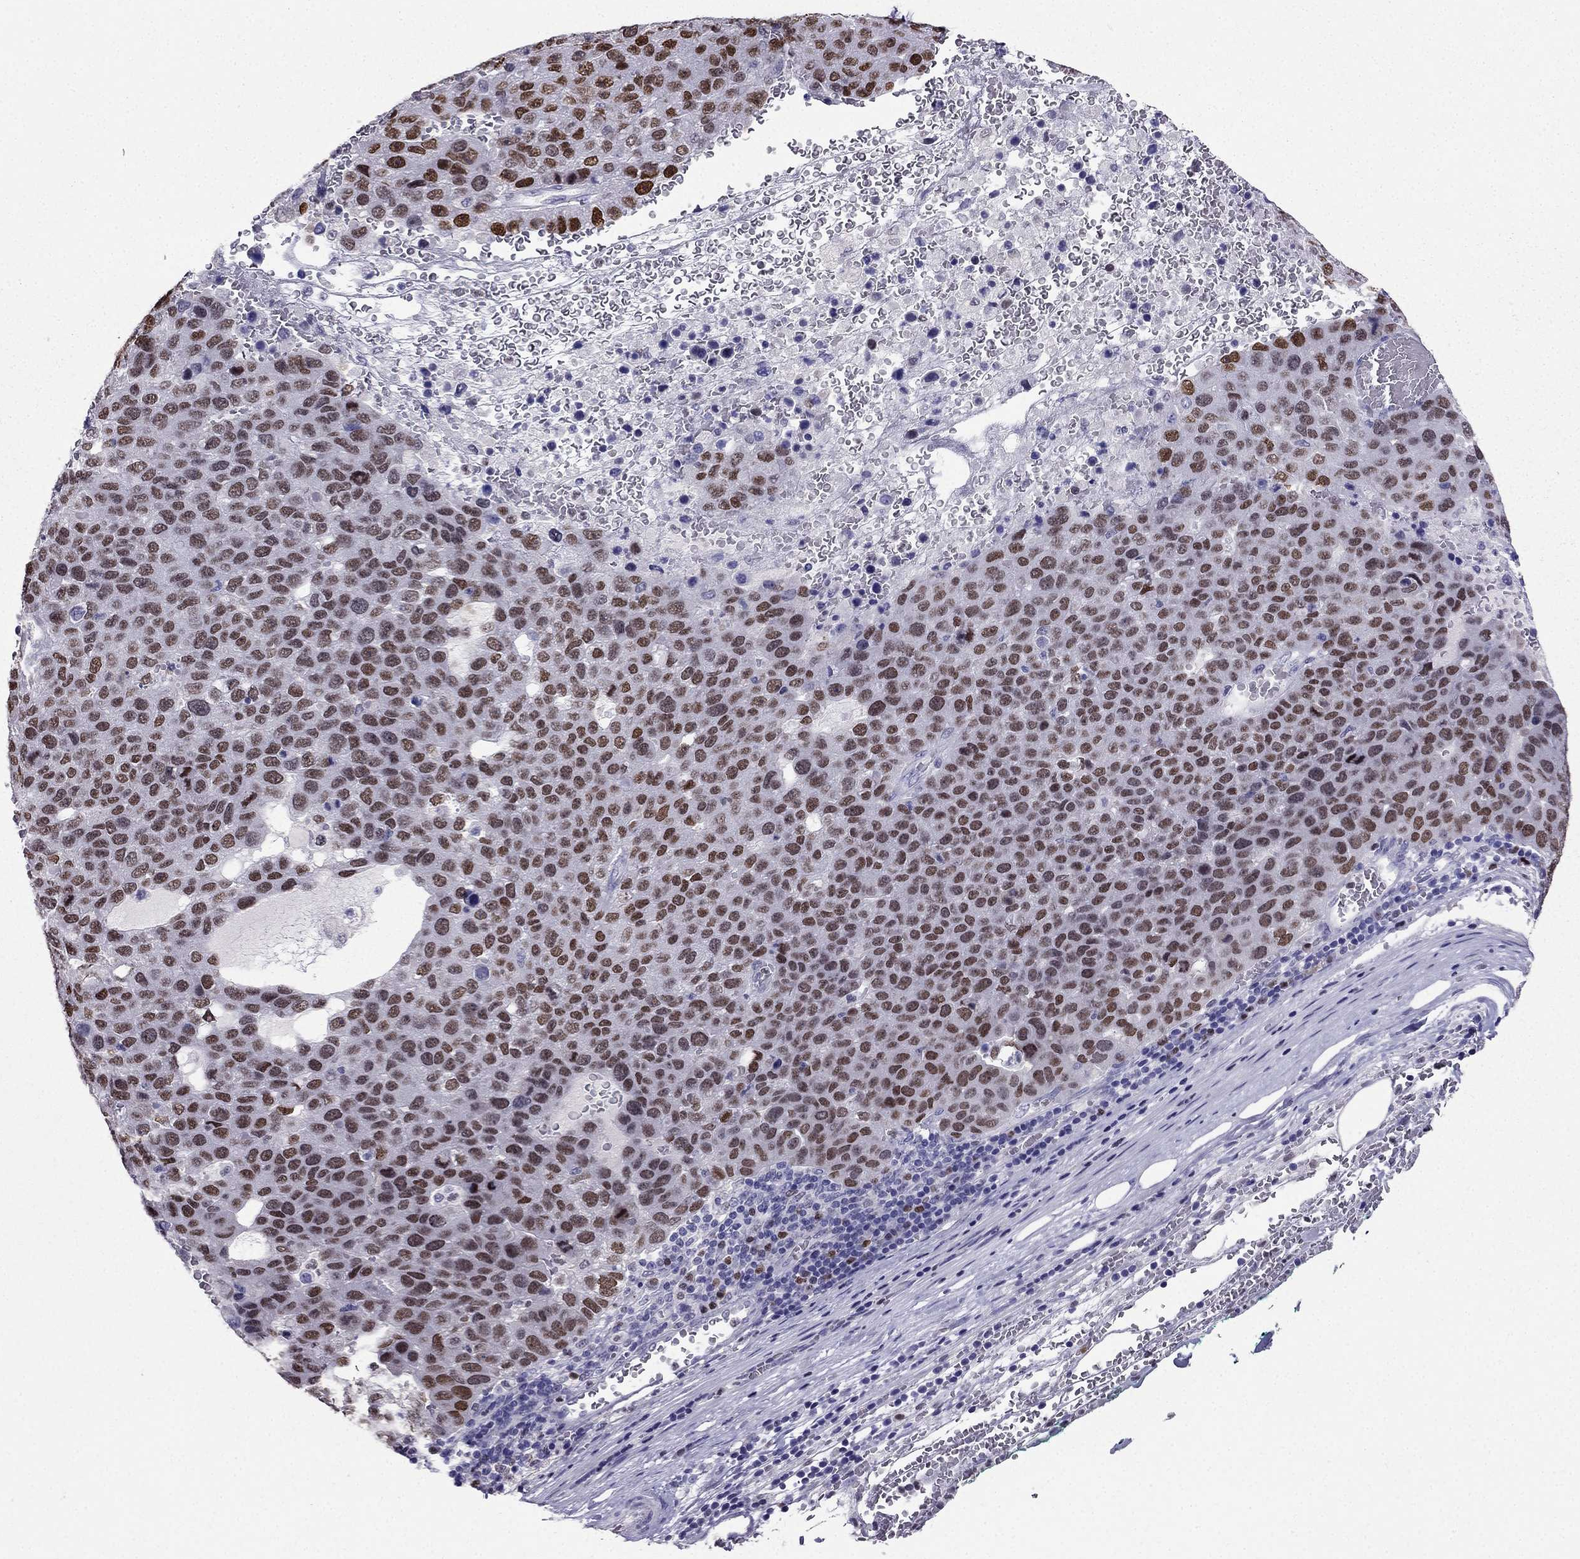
{"staining": {"intensity": "strong", "quantity": ">75%", "location": "nuclear"}, "tissue": "pancreatic cancer", "cell_type": "Tumor cells", "image_type": "cancer", "snomed": [{"axis": "morphology", "description": "Adenocarcinoma, NOS"}, {"axis": "topography", "description": "Pancreas"}], "caption": "Strong nuclear protein expression is identified in approximately >75% of tumor cells in pancreatic cancer.", "gene": "ARID3A", "patient": {"sex": "female", "age": 61}}